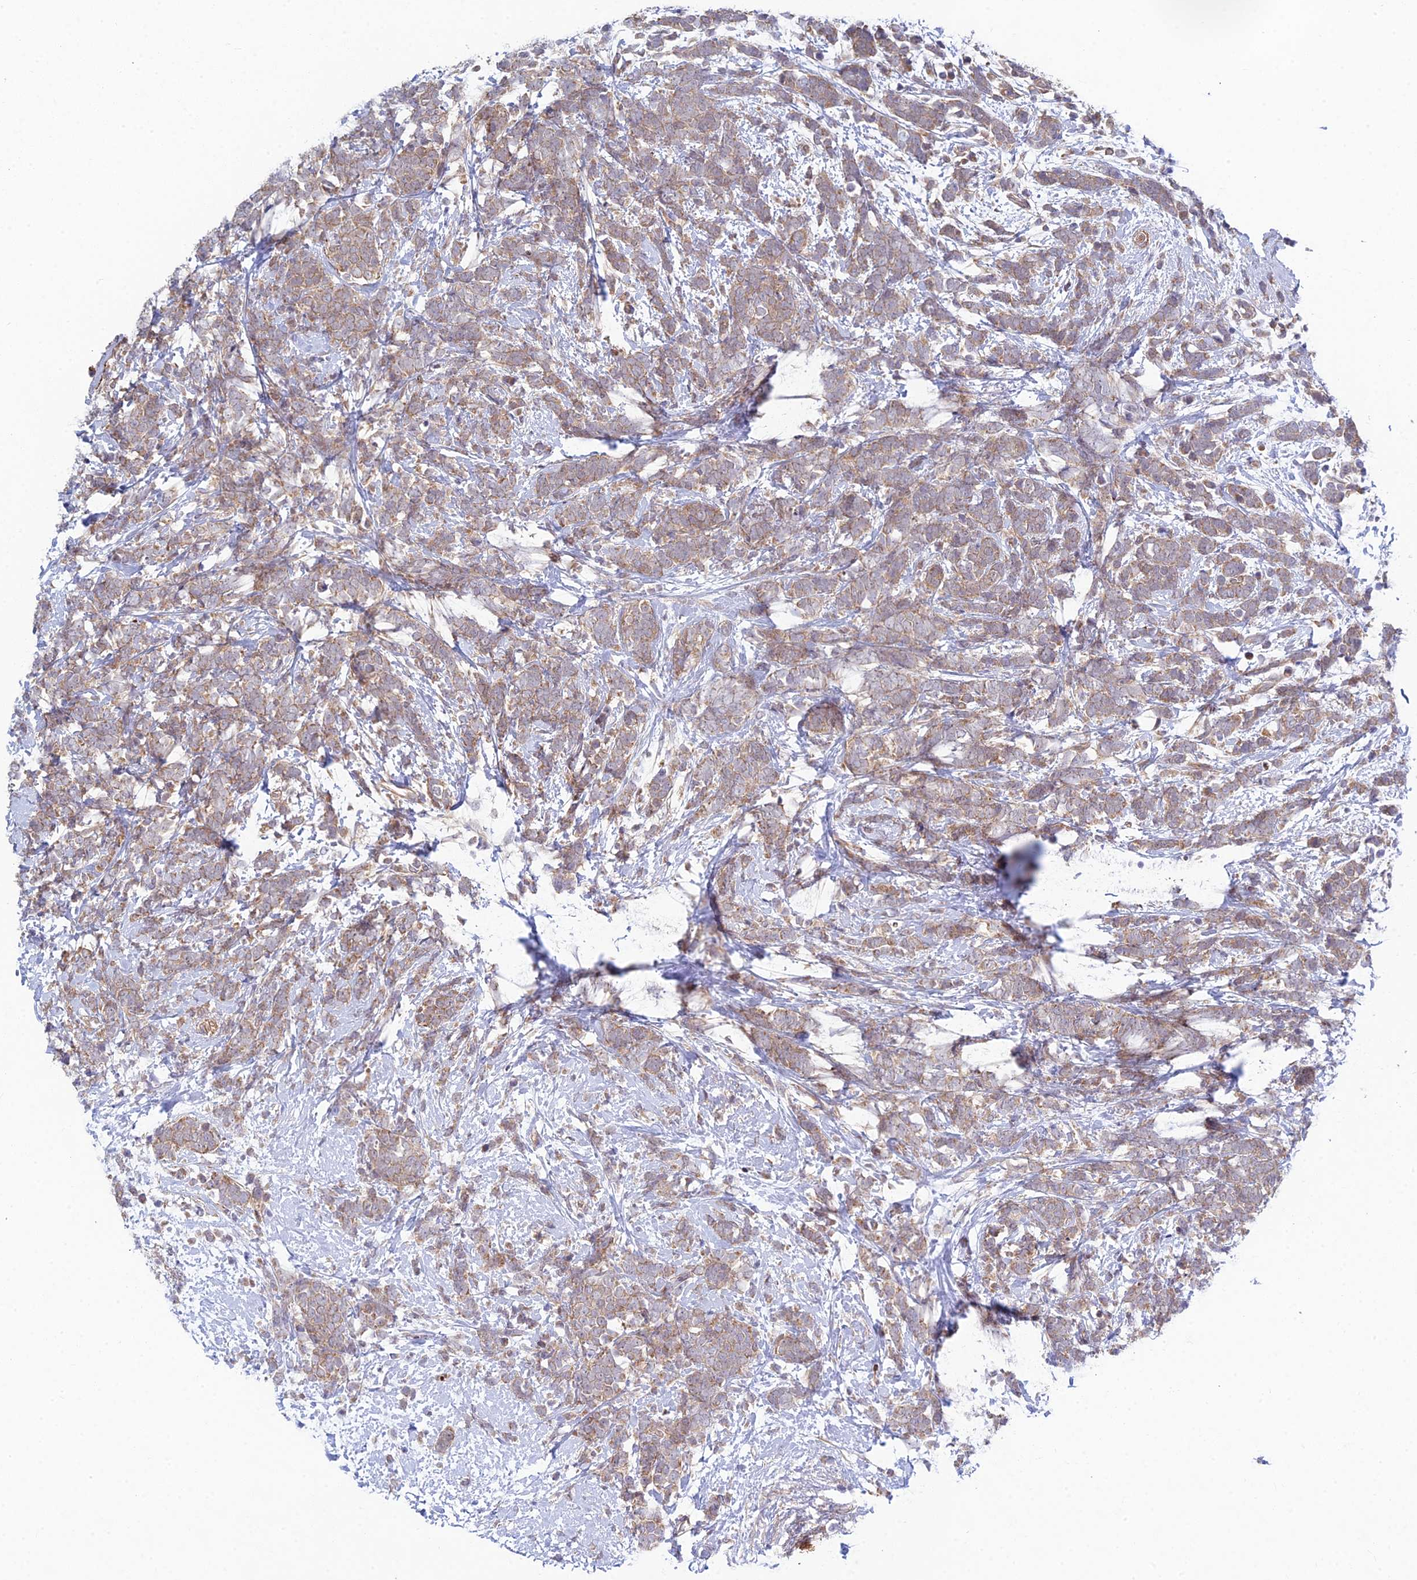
{"staining": {"intensity": "weak", "quantity": ">75%", "location": "cytoplasmic/membranous"}, "tissue": "breast cancer", "cell_type": "Tumor cells", "image_type": "cancer", "snomed": [{"axis": "morphology", "description": "Lobular carcinoma"}, {"axis": "topography", "description": "Breast"}], "caption": "This photomicrograph demonstrates IHC staining of breast cancer, with low weak cytoplasmic/membranous positivity in approximately >75% of tumor cells.", "gene": "INCA1", "patient": {"sex": "female", "age": 58}}